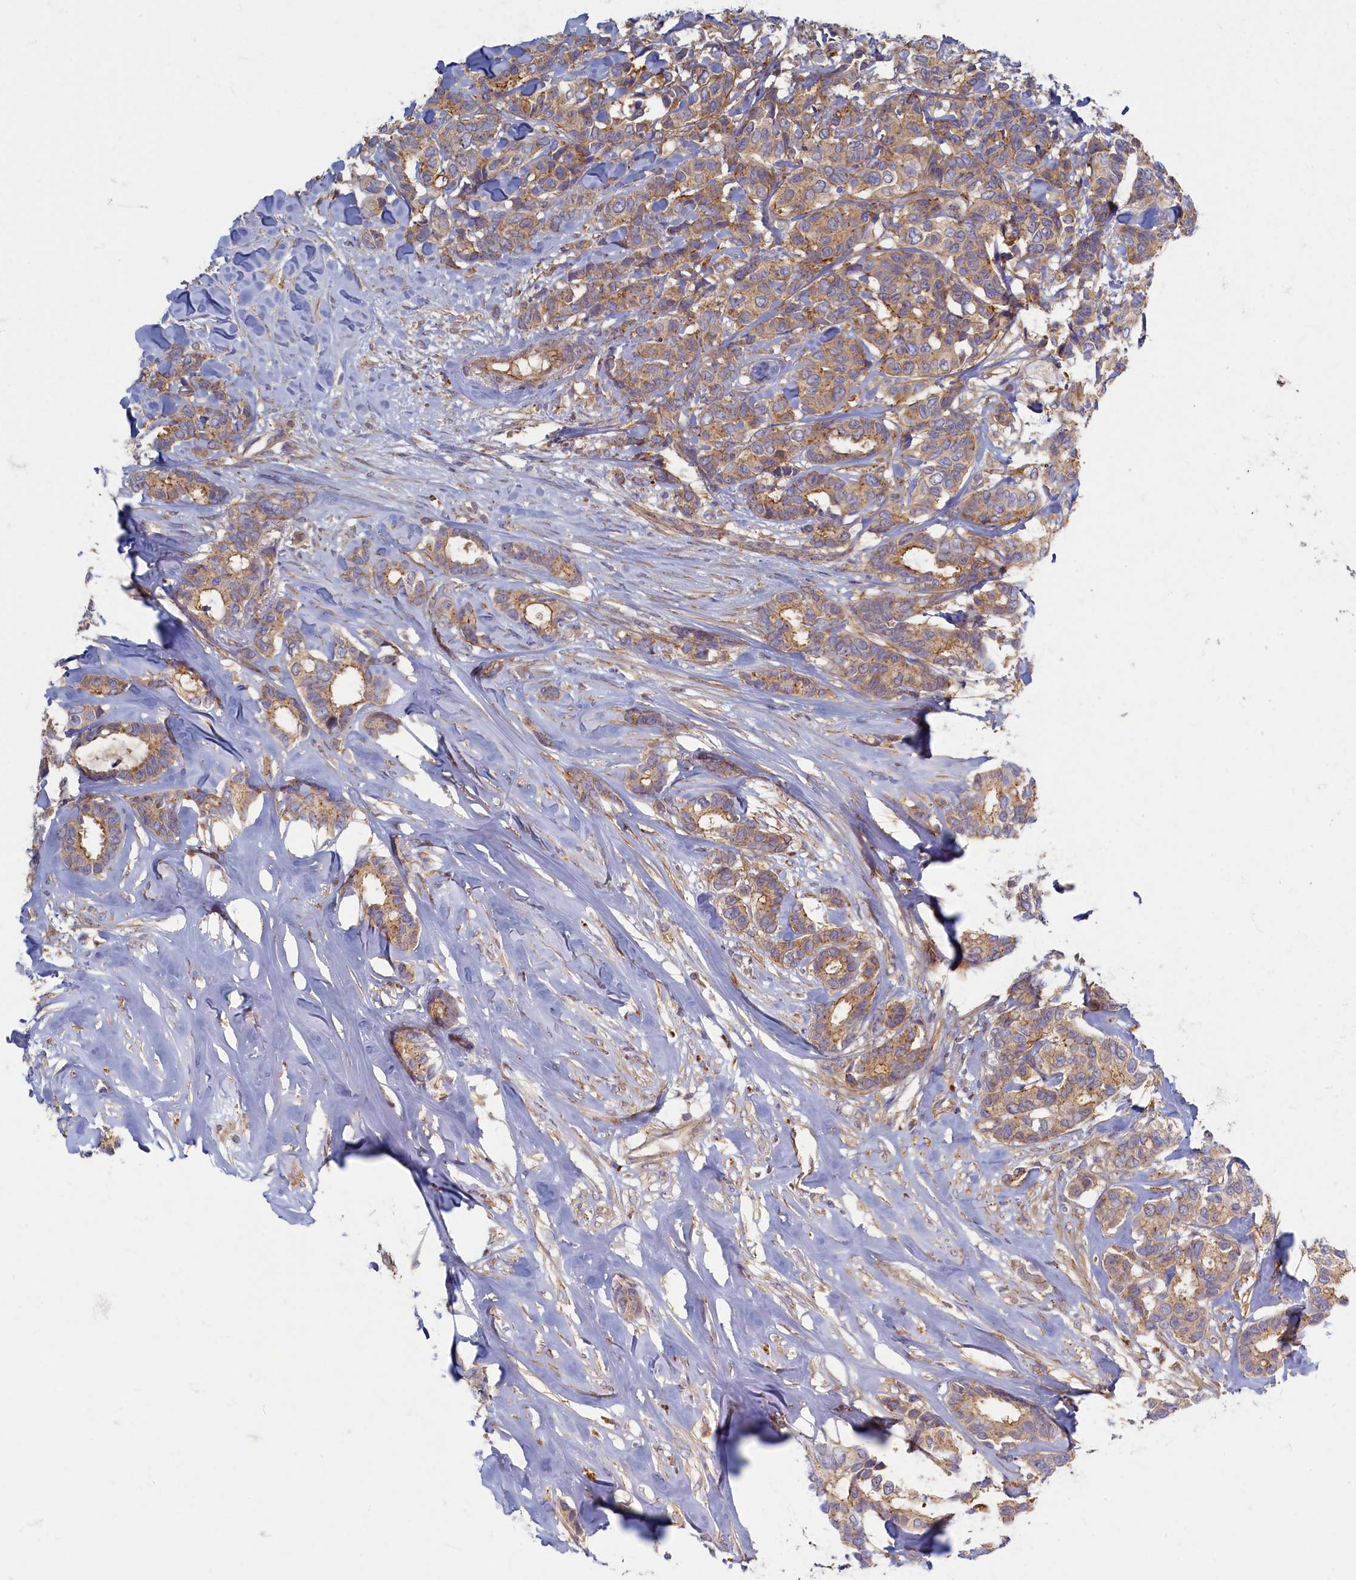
{"staining": {"intensity": "moderate", "quantity": ">75%", "location": "cytoplasmic/membranous"}, "tissue": "breast cancer", "cell_type": "Tumor cells", "image_type": "cancer", "snomed": [{"axis": "morphology", "description": "Duct carcinoma"}, {"axis": "topography", "description": "Breast"}], "caption": "This image reveals IHC staining of human breast cancer (invasive ductal carcinoma), with medium moderate cytoplasmic/membranous positivity in approximately >75% of tumor cells.", "gene": "PSMG2", "patient": {"sex": "female", "age": 87}}